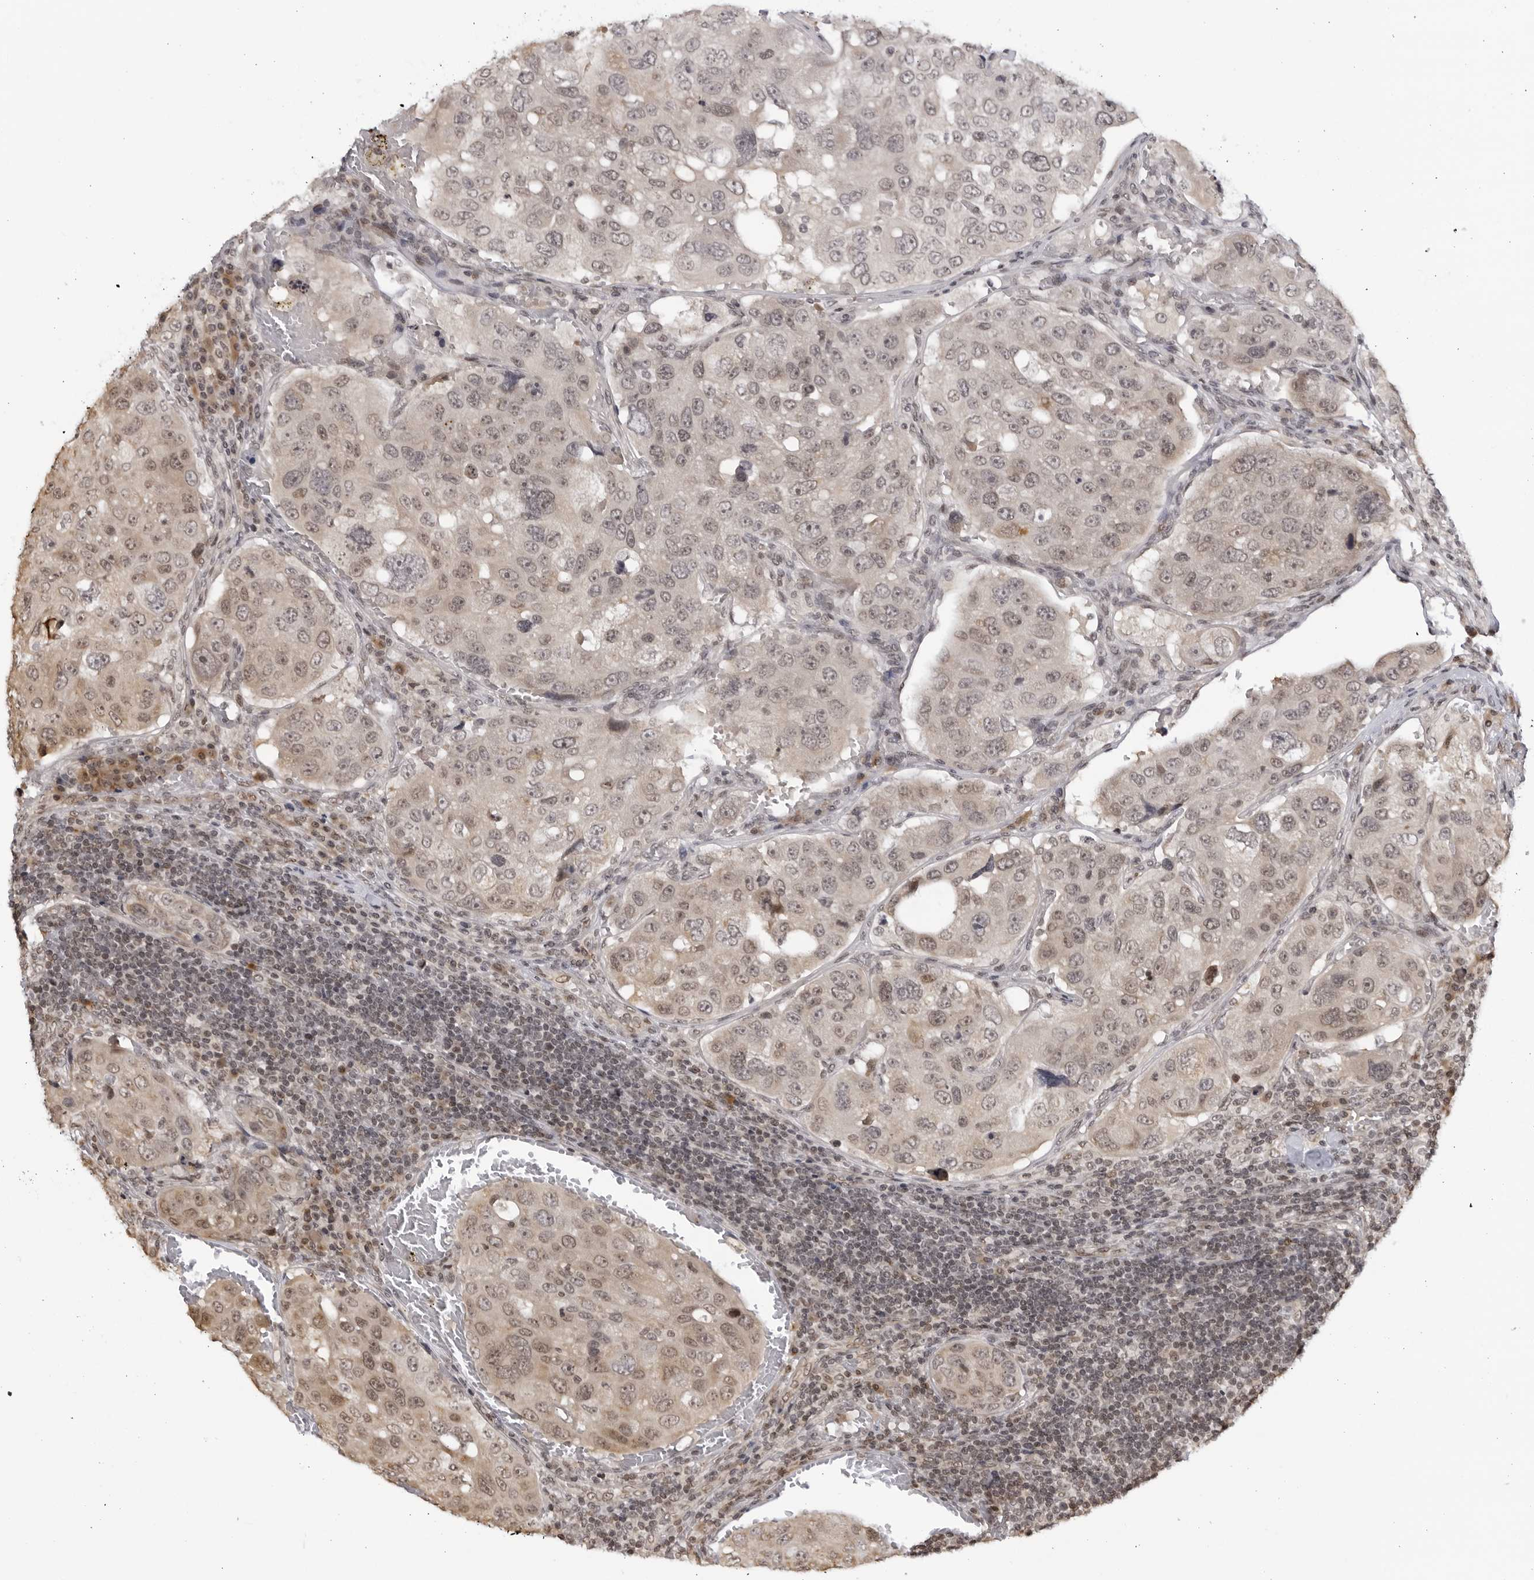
{"staining": {"intensity": "weak", "quantity": "25%-75%", "location": "nuclear"}, "tissue": "urothelial cancer", "cell_type": "Tumor cells", "image_type": "cancer", "snomed": [{"axis": "morphology", "description": "Urothelial carcinoma, High grade"}, {"axis": "topography", "description": "Lymph node"}, {"axis": "topography", "description": "Urinary bladder"}], "caption": "Weak nuclear expression for a protein is appreciated in approximately 25%-75% of tumor cells of urothelial cancer using IHC.", "gene": "RASGEF1C", "patient": {"sex": "male", "age": 51}}